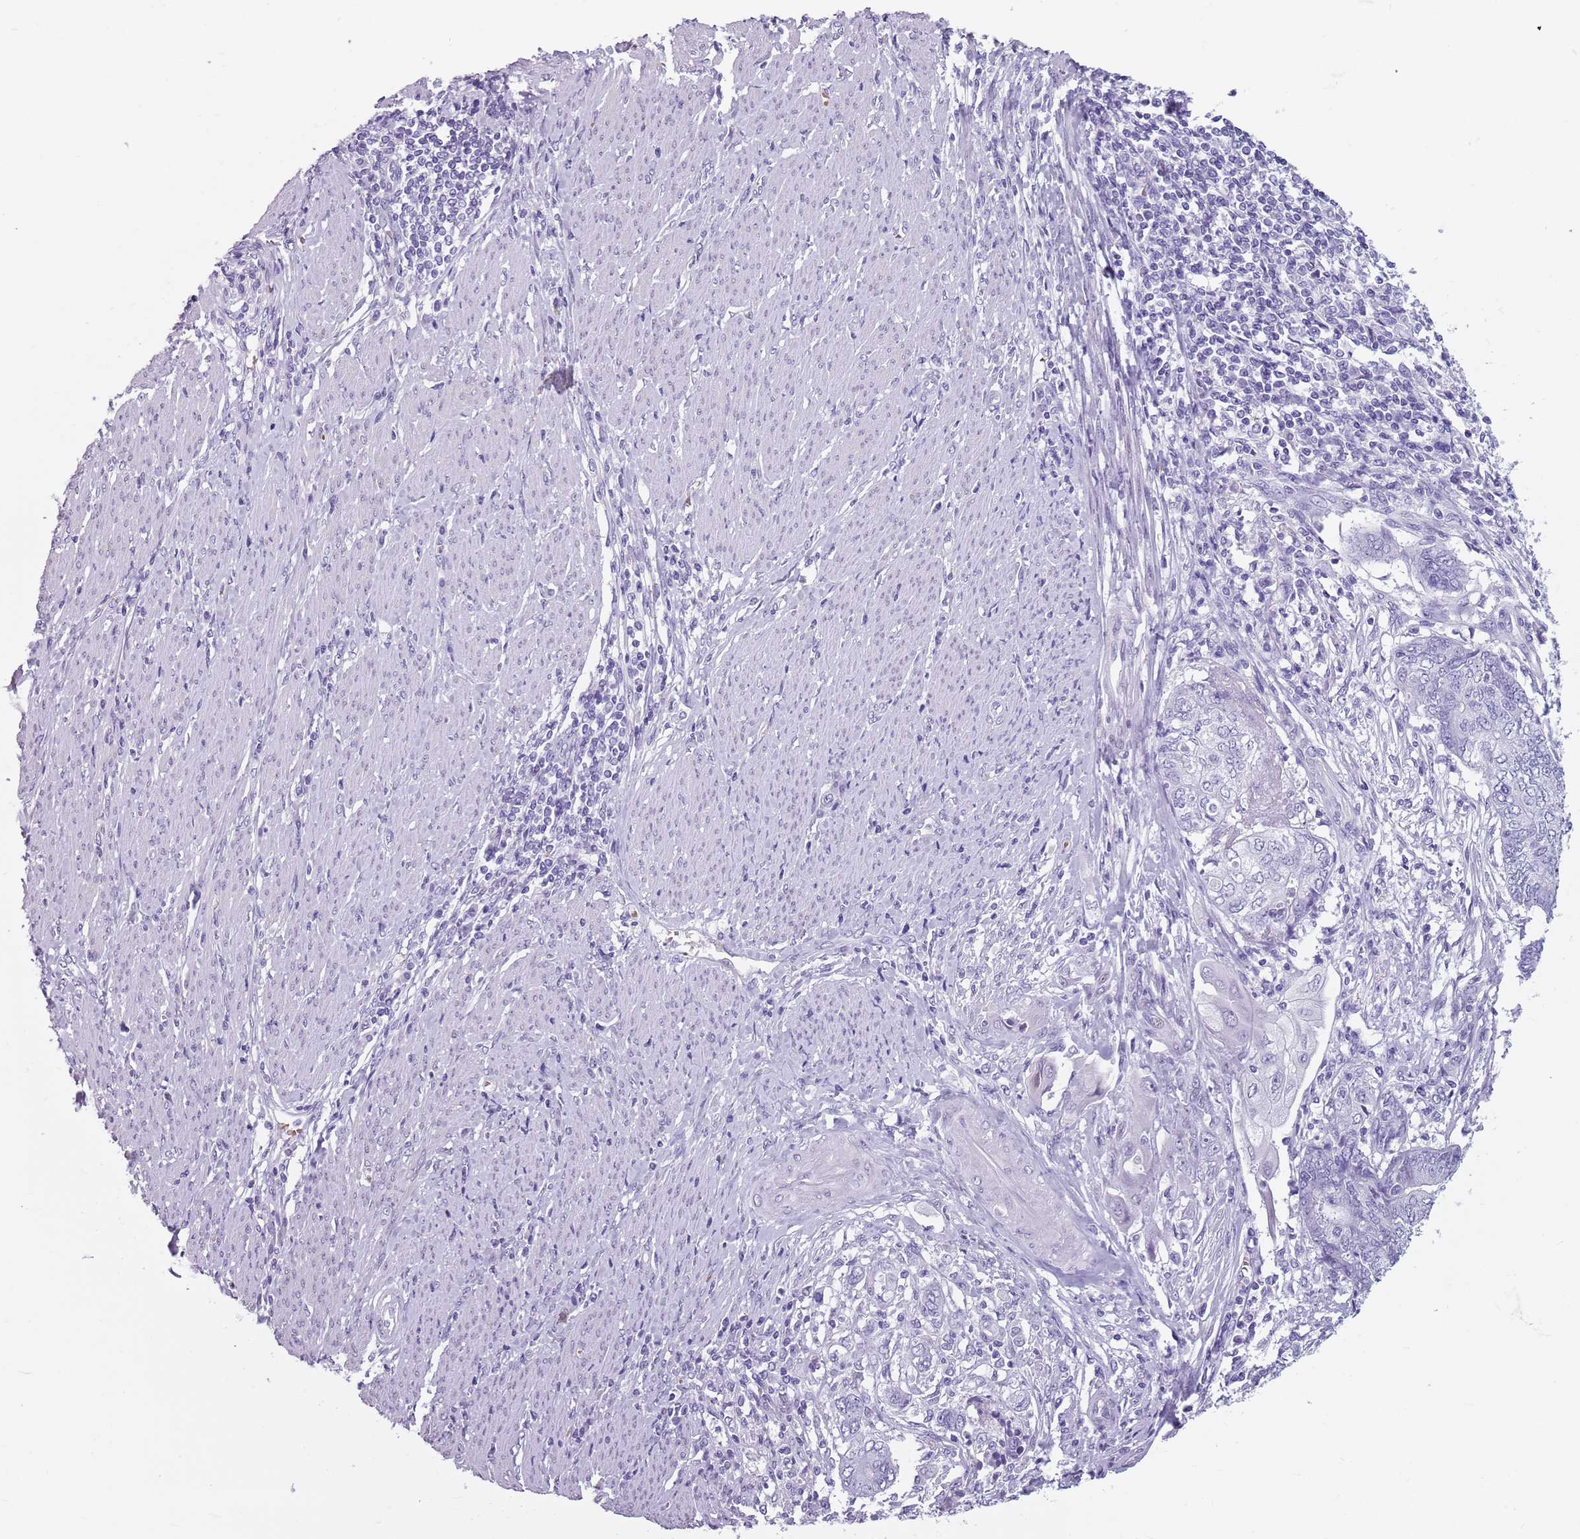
{"staining": {"intensity": "negative", "quantity": "none", "location": "none"}, "tissue": "endometrial cancer", "cell_type": "Tumor cells", "image_type": "cancer", "snomed": [{"axis": "morphology", "description": "Adenocarcinoma, NOS"}, {"axis": "topography", "description": "Uterus"}, {"axis": "topography", "description": "Endometrium"}], "caption": "Endometrial cancer (adenocarcinoma) was stained to show a protein in brown. There is no significant staining in tumor cells.", "gene": "SPESP1", "patient": {"sex": "female", "age": 70}}